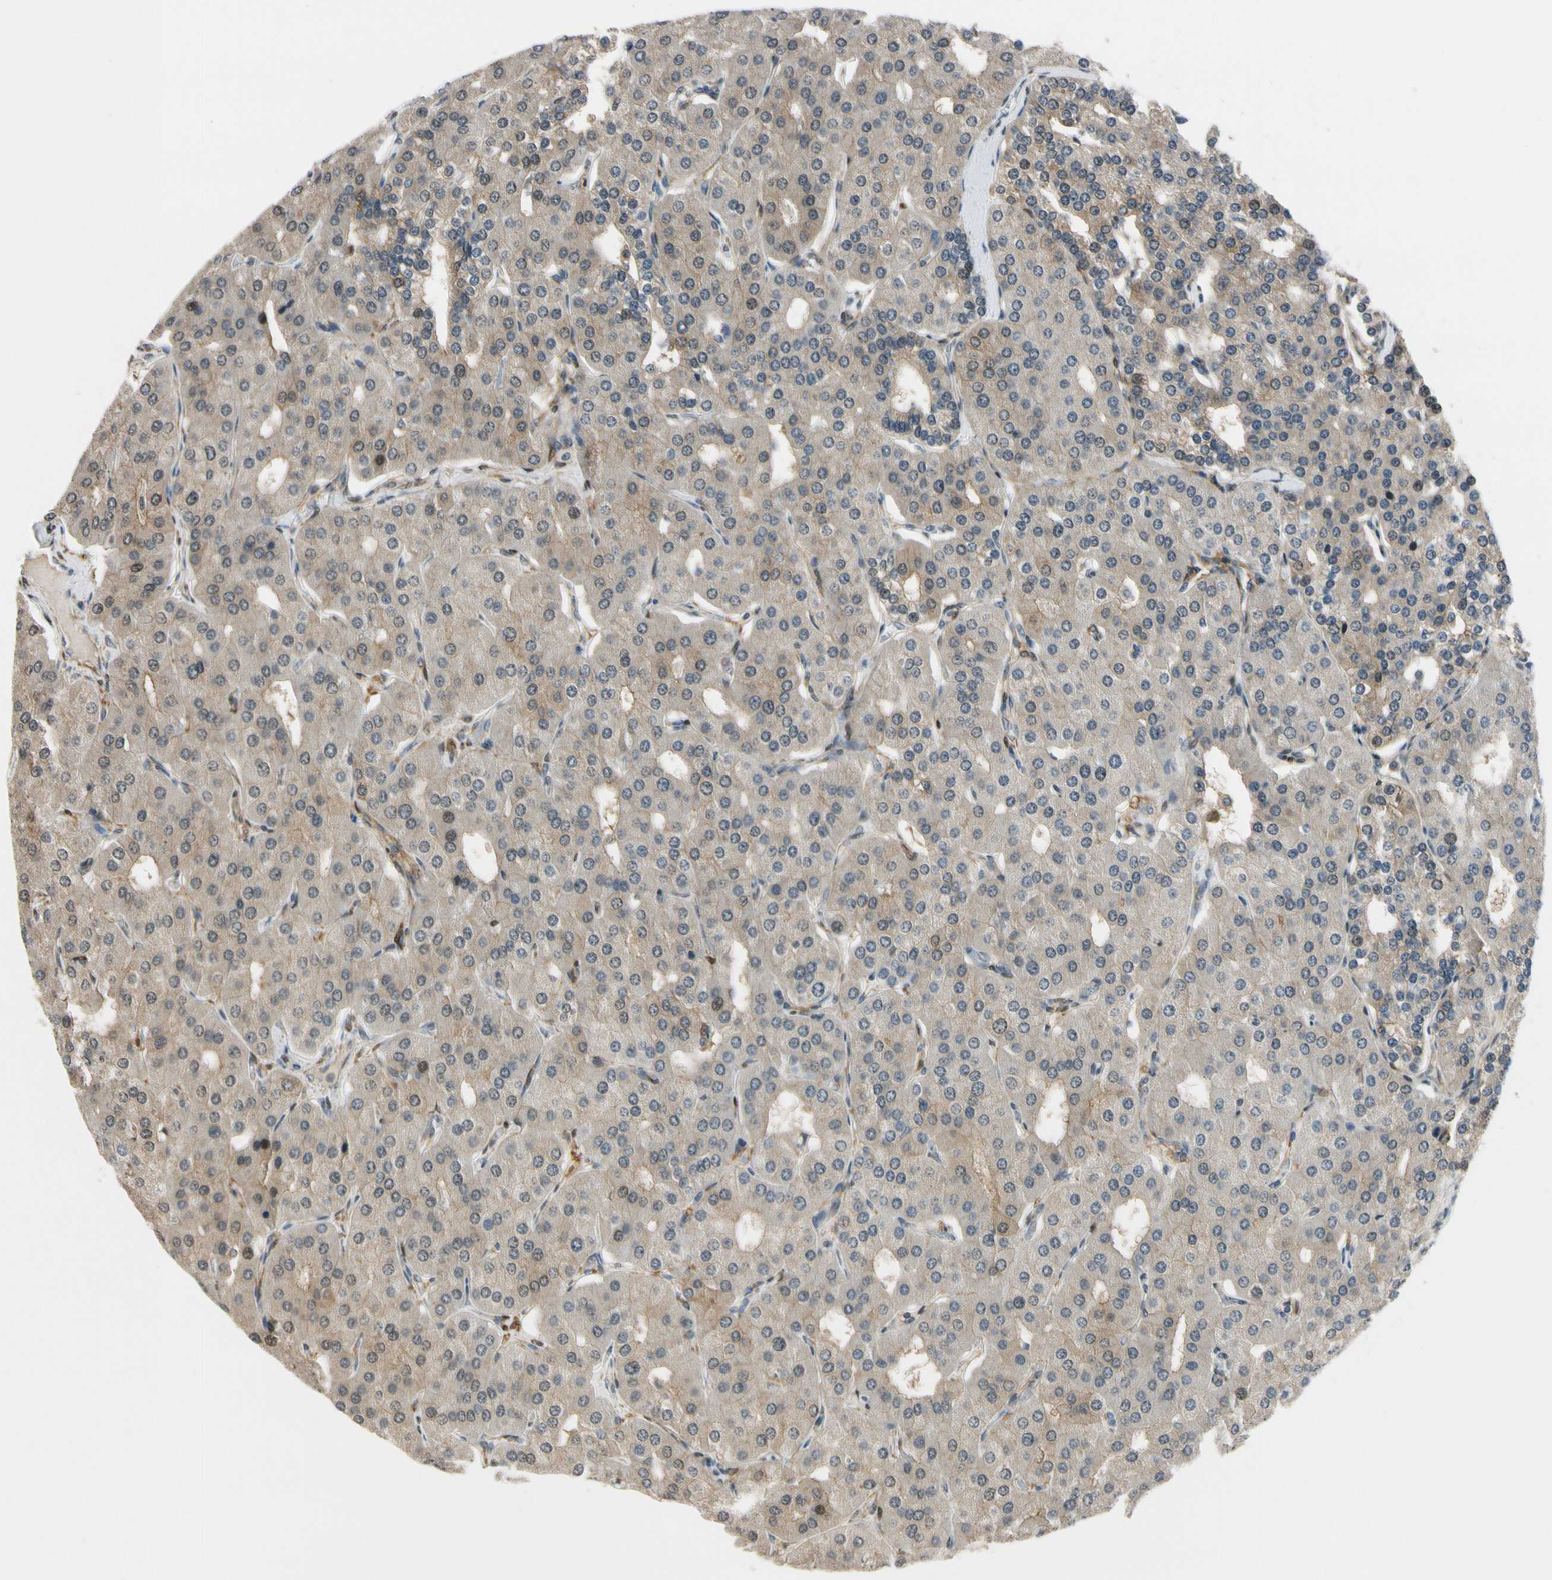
{"staining": {"intensity": "moderate", "quantity": "25%-75%", "location": "cytoplasmic/membranous"}, "tissue": "parathyroid gland", "cell_type": "Glandular cells", "image_type": "normal", "snomed": [{"axis": "morphology", "description": "Normal tissue, NOS"}, {"axis": "morphology", "description": "Adenoma, NOS"}, {"axis": "topography", "description": "Parathyroid gland"}], "caption": "Protein expression analysis of benign parathyroid gland exhibits moderate cytoplasmic/membranous expression in approximately 25%-75% of glandular cells.", "gene": "RASGRF1", "patient": {"sex": "female", "age": 86}}